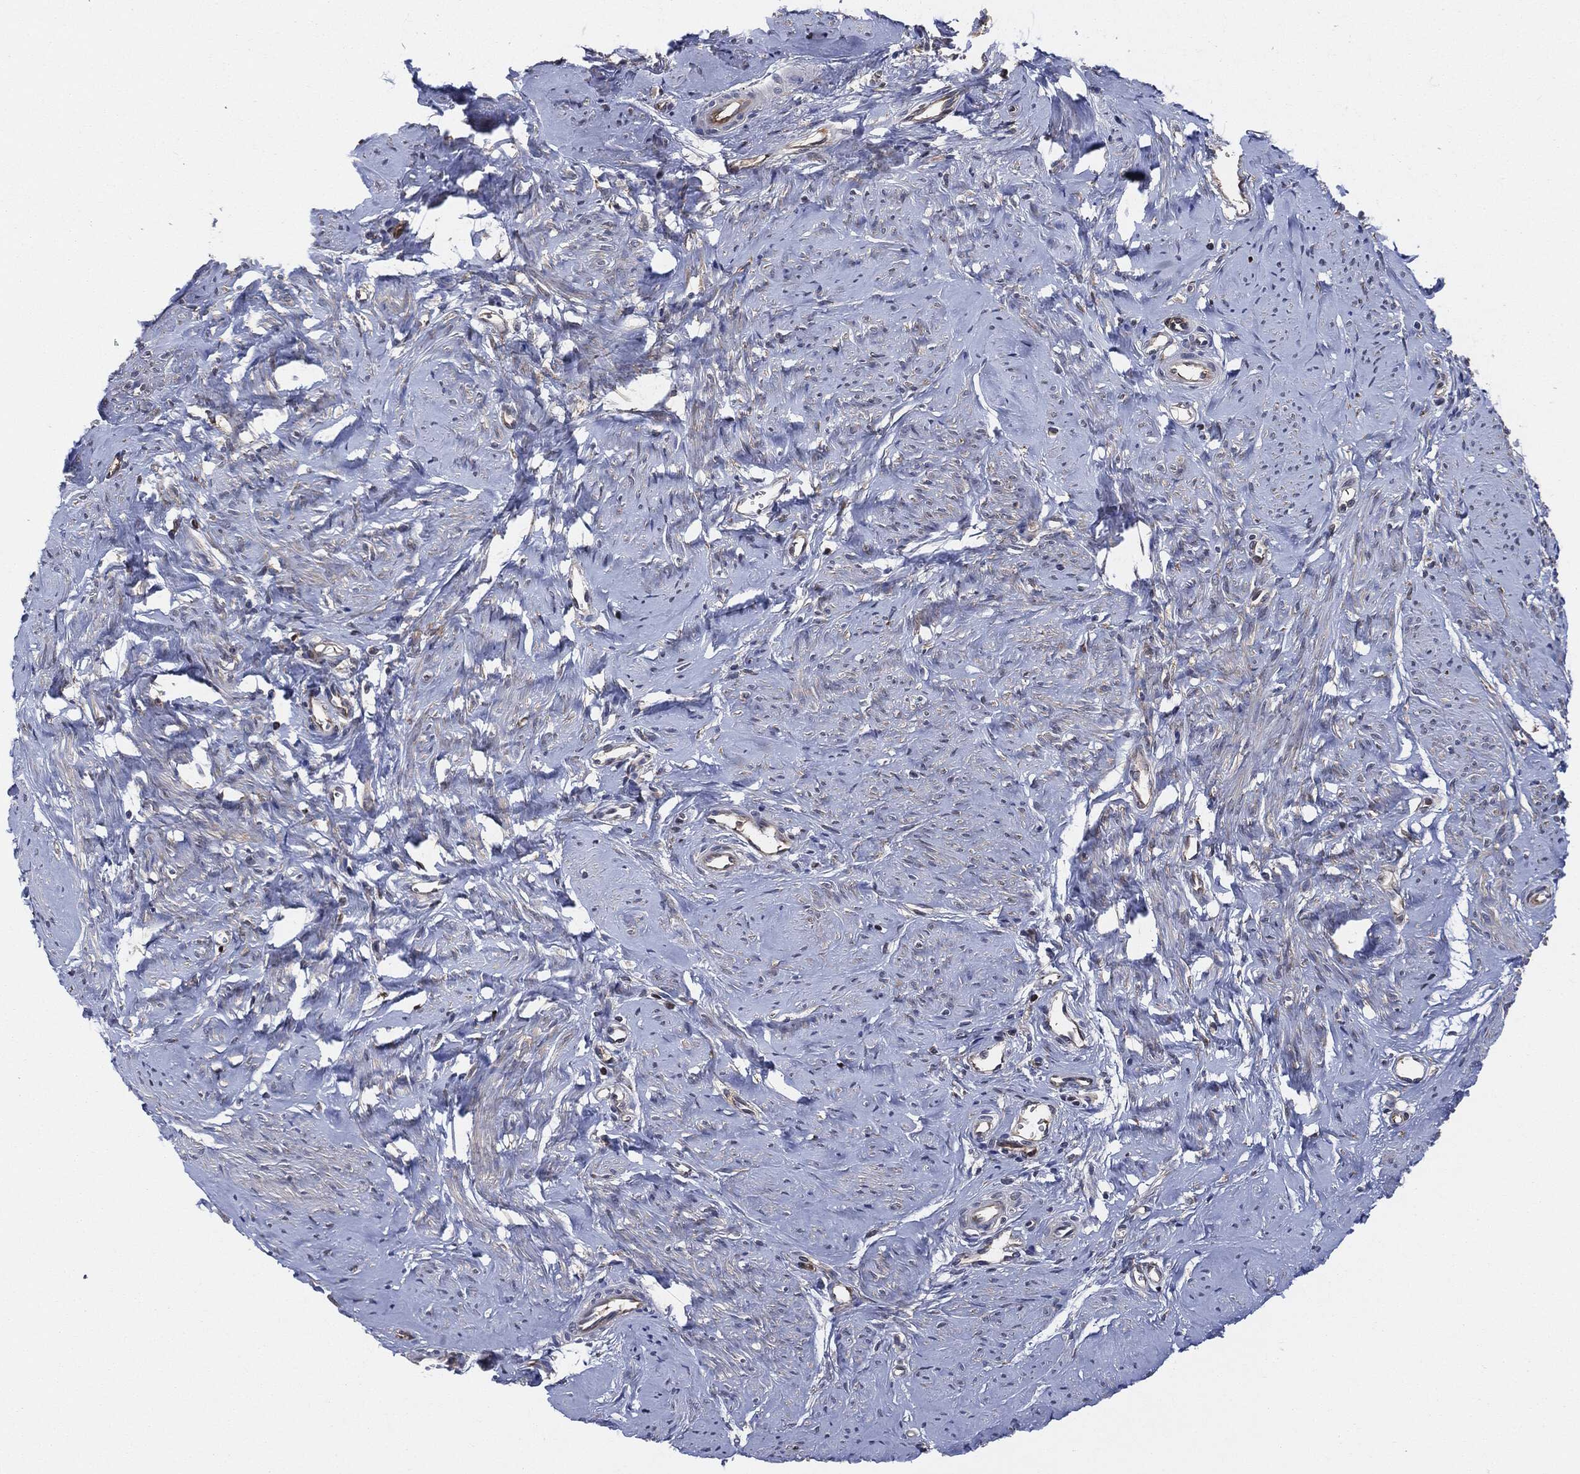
{"staining": {"intensity": "negative", "quantity": "none", "location": "none"}, "tissue": "smooth muscle", "cell_type": "Smooth muscle cells", "image_type": "normal", "snomed": [{"axis": "morphology", "description": "Normal tissue, NOS"}, {"axis": "topography", "description": "Smooth muscle"}], "caption": "DAB immunohistochemical staining of benign human smooth muscle displays no significant staining in smooth muscle cells. (DAB IHC, high magnification).", "gene": "XPNPEP1", "patient": {"sex": "female", "age": 48}}